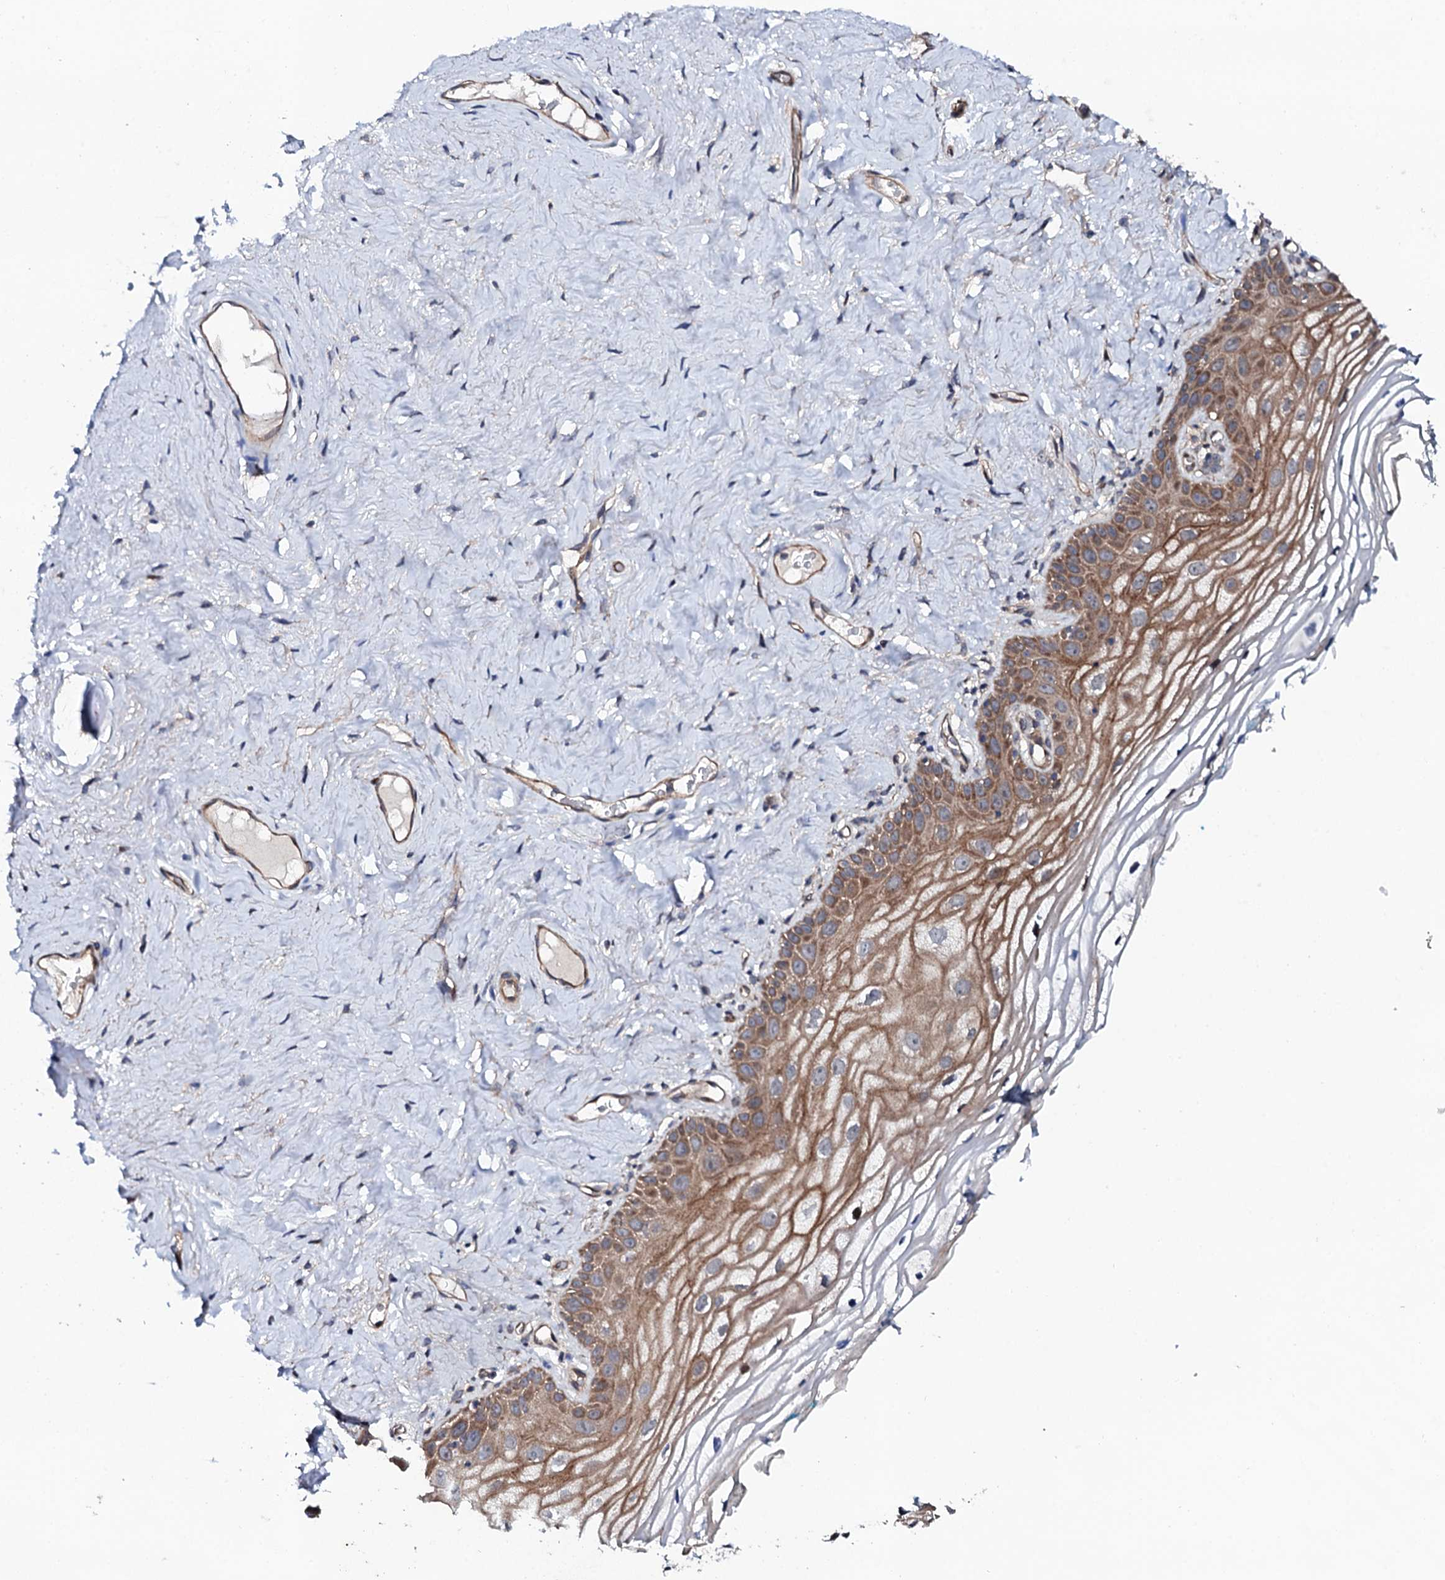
{"staining": {"intensity": "moderate", "quantity": ">75%", "location": "cytoplasmic/membranous,nuclear"}, "tissue": "vagina", "cell_type": "Squamous epithelial cells", "image_type": "normal", "snomed": [{"axis": "morphology", "description": "Normal tissue, NOS"}, {"axis": "topography", "description": "Vagina"}], "caption": "This micrograph reveals unremarkable vagina stained with immunohistochemistry (IHC) to label a protein in brown. The cytoplasmic/membranous,nuclear of squamous epithelial cells show moderate positivity for the protein. Nuclei are counter-stained blue.", "gene": "CIAO2A", "patient": {"sex": "female", "age": 68}}